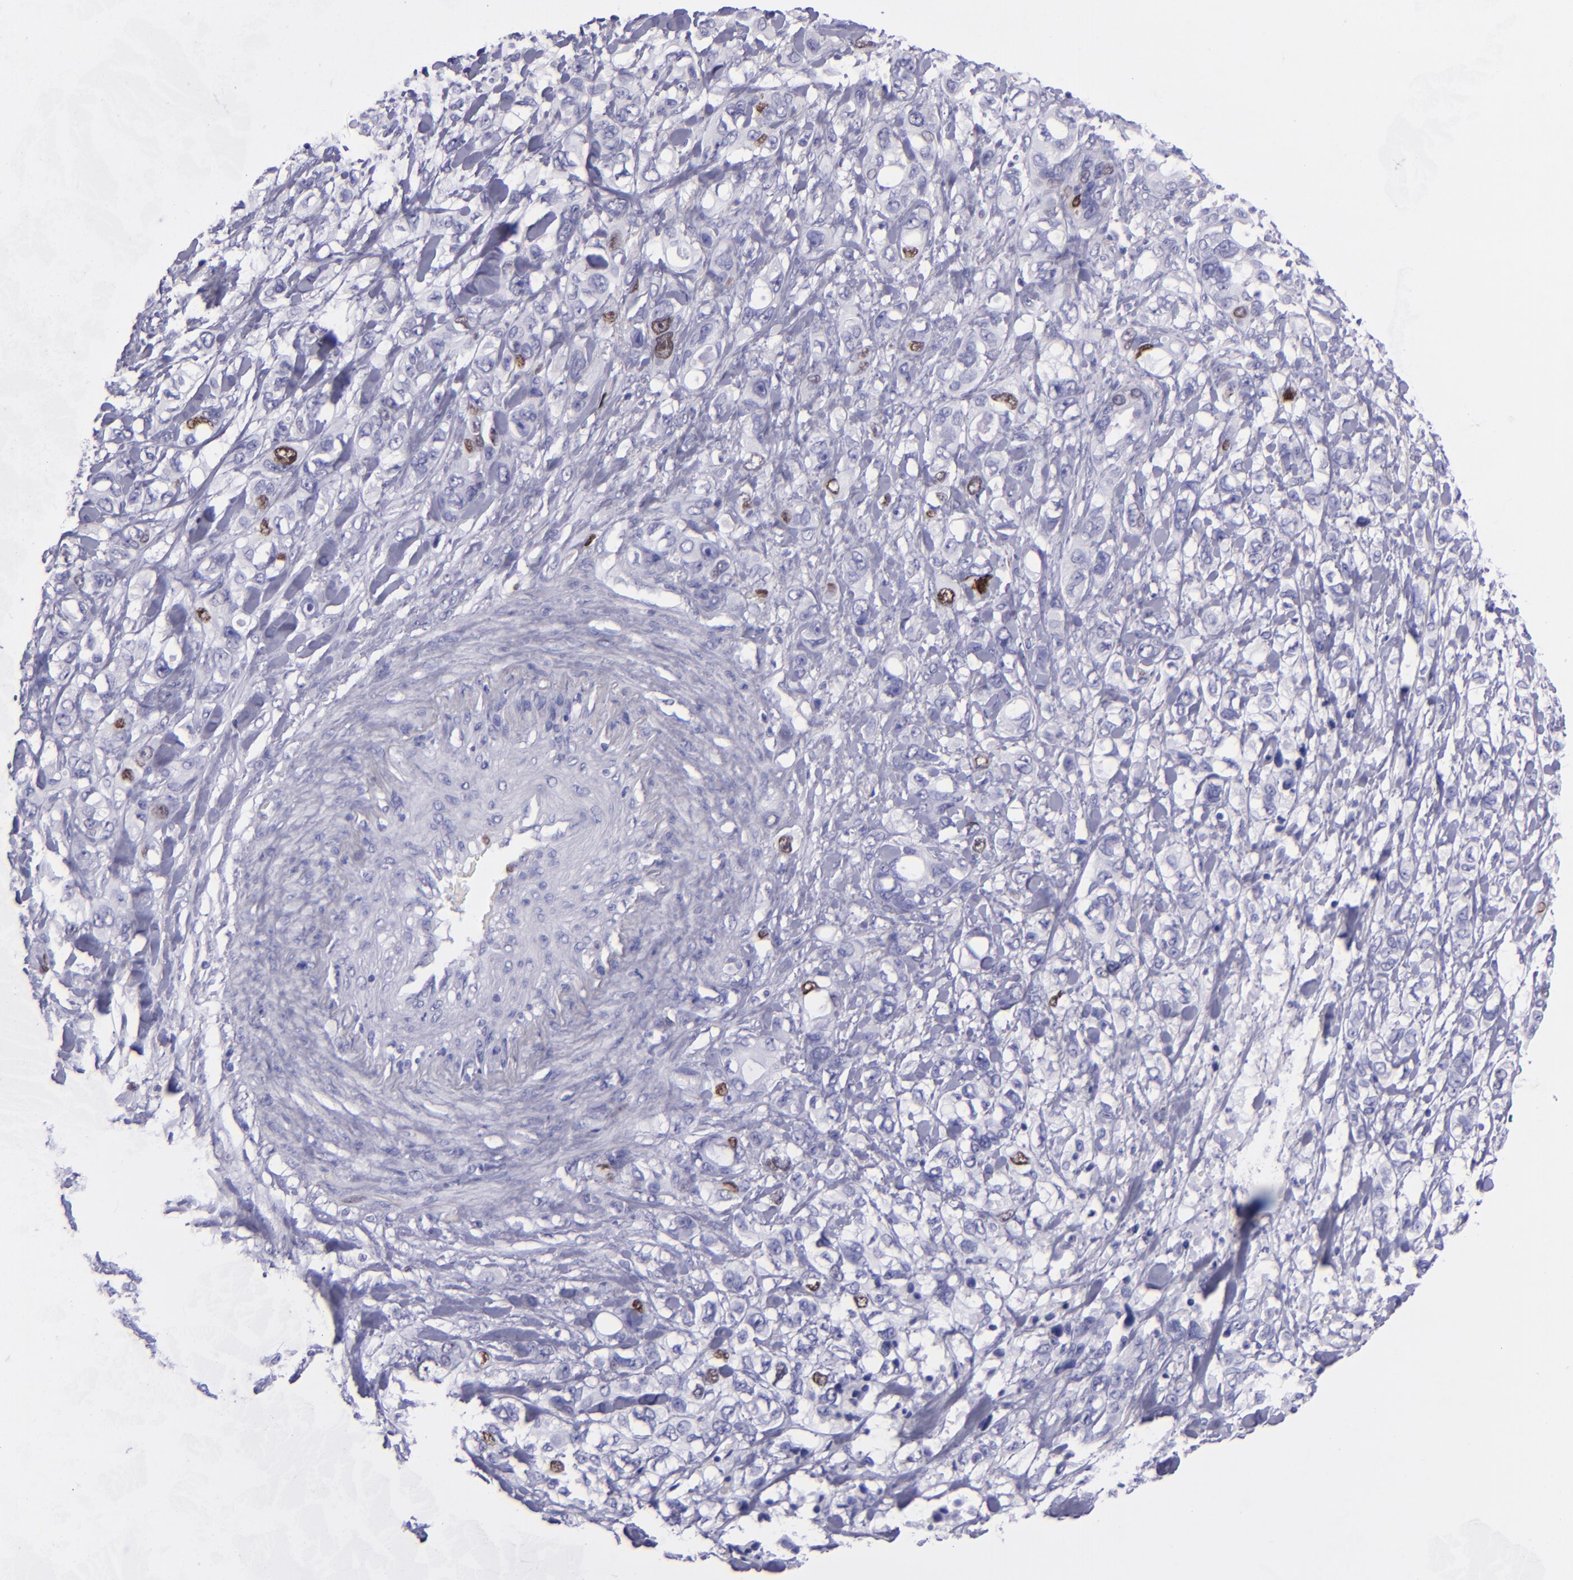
{"staining": {"intensity": "strong", "quantity": "<25%", "location": "nuclear"}, "tissue": "stomach cancer", "cell_type": "Tumor cells", "image_type": "cancer", "snomed": [{"axis": "morphology", "description": "Adenocarcinoma, NOS"}, {"axis": "topography", "description": "Stomach, upper"}], "caption": "Protein staining of adenocarcinoma (stomach) tissue exhibits strong nuclear positivity in about <25% of tumor cells.", "gene": "TOP2A", "patient": {"sex": "male", "age": 47}}